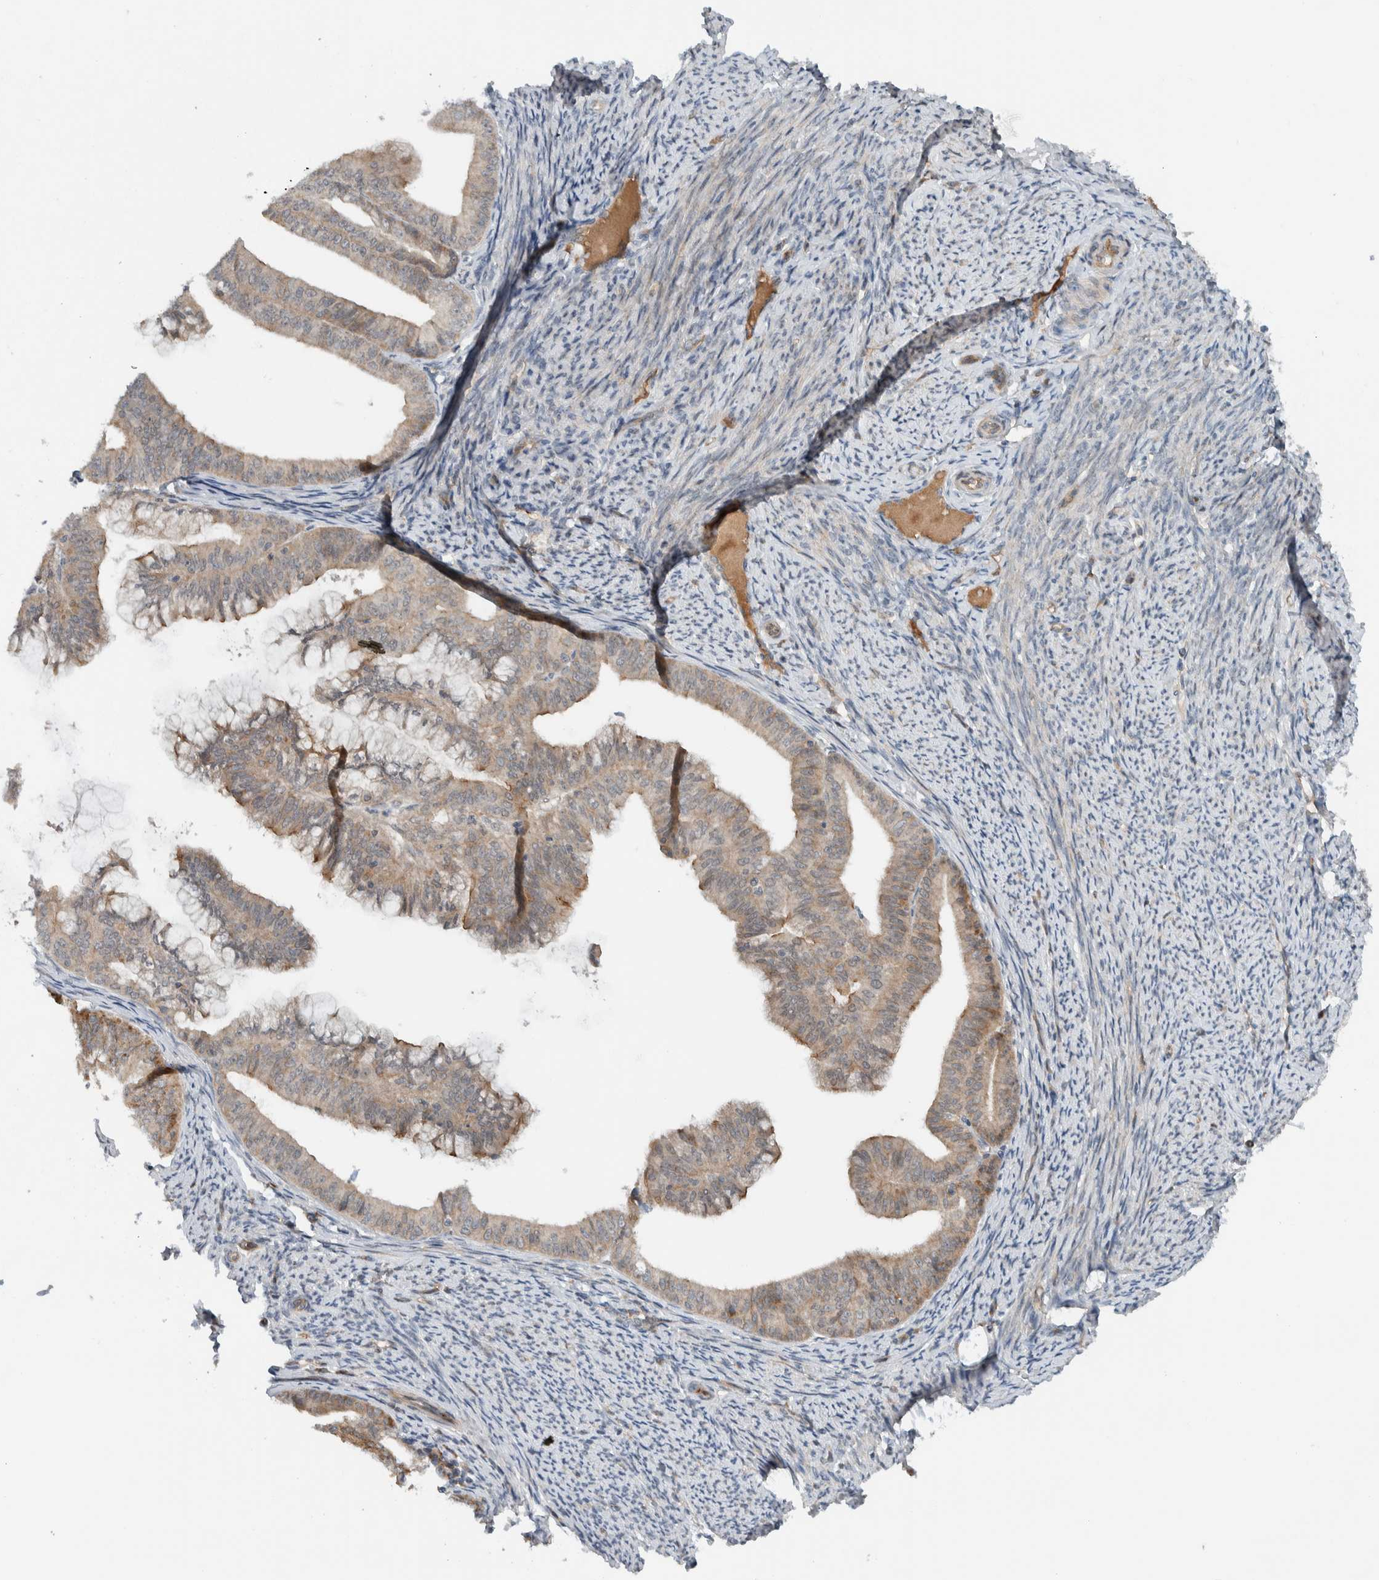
{"staining": {"intensity": "weak", "quantity": ">75%", "location": "cytoplasmic/membranous"}, "tissue": "endometrial cancer", "cell_type": "Tumor cells", "image_type": "cancer", "snomed": [{"axis": "morphology", "description": "Adenocarcinoma, NOS"}, {"axis": "topography", "description": "Endometrium"}], "caption": "This image reveals endometrial cancer (adenocarcinoma) stained with IHC to label a protein in brown. The cytoplasmic/membranous of tumor cells show weak positivity for the protein. Nuclei are counter-stained blue.", "gene": "ARMC7", "patient": {"sex": "female", "age": 63}}